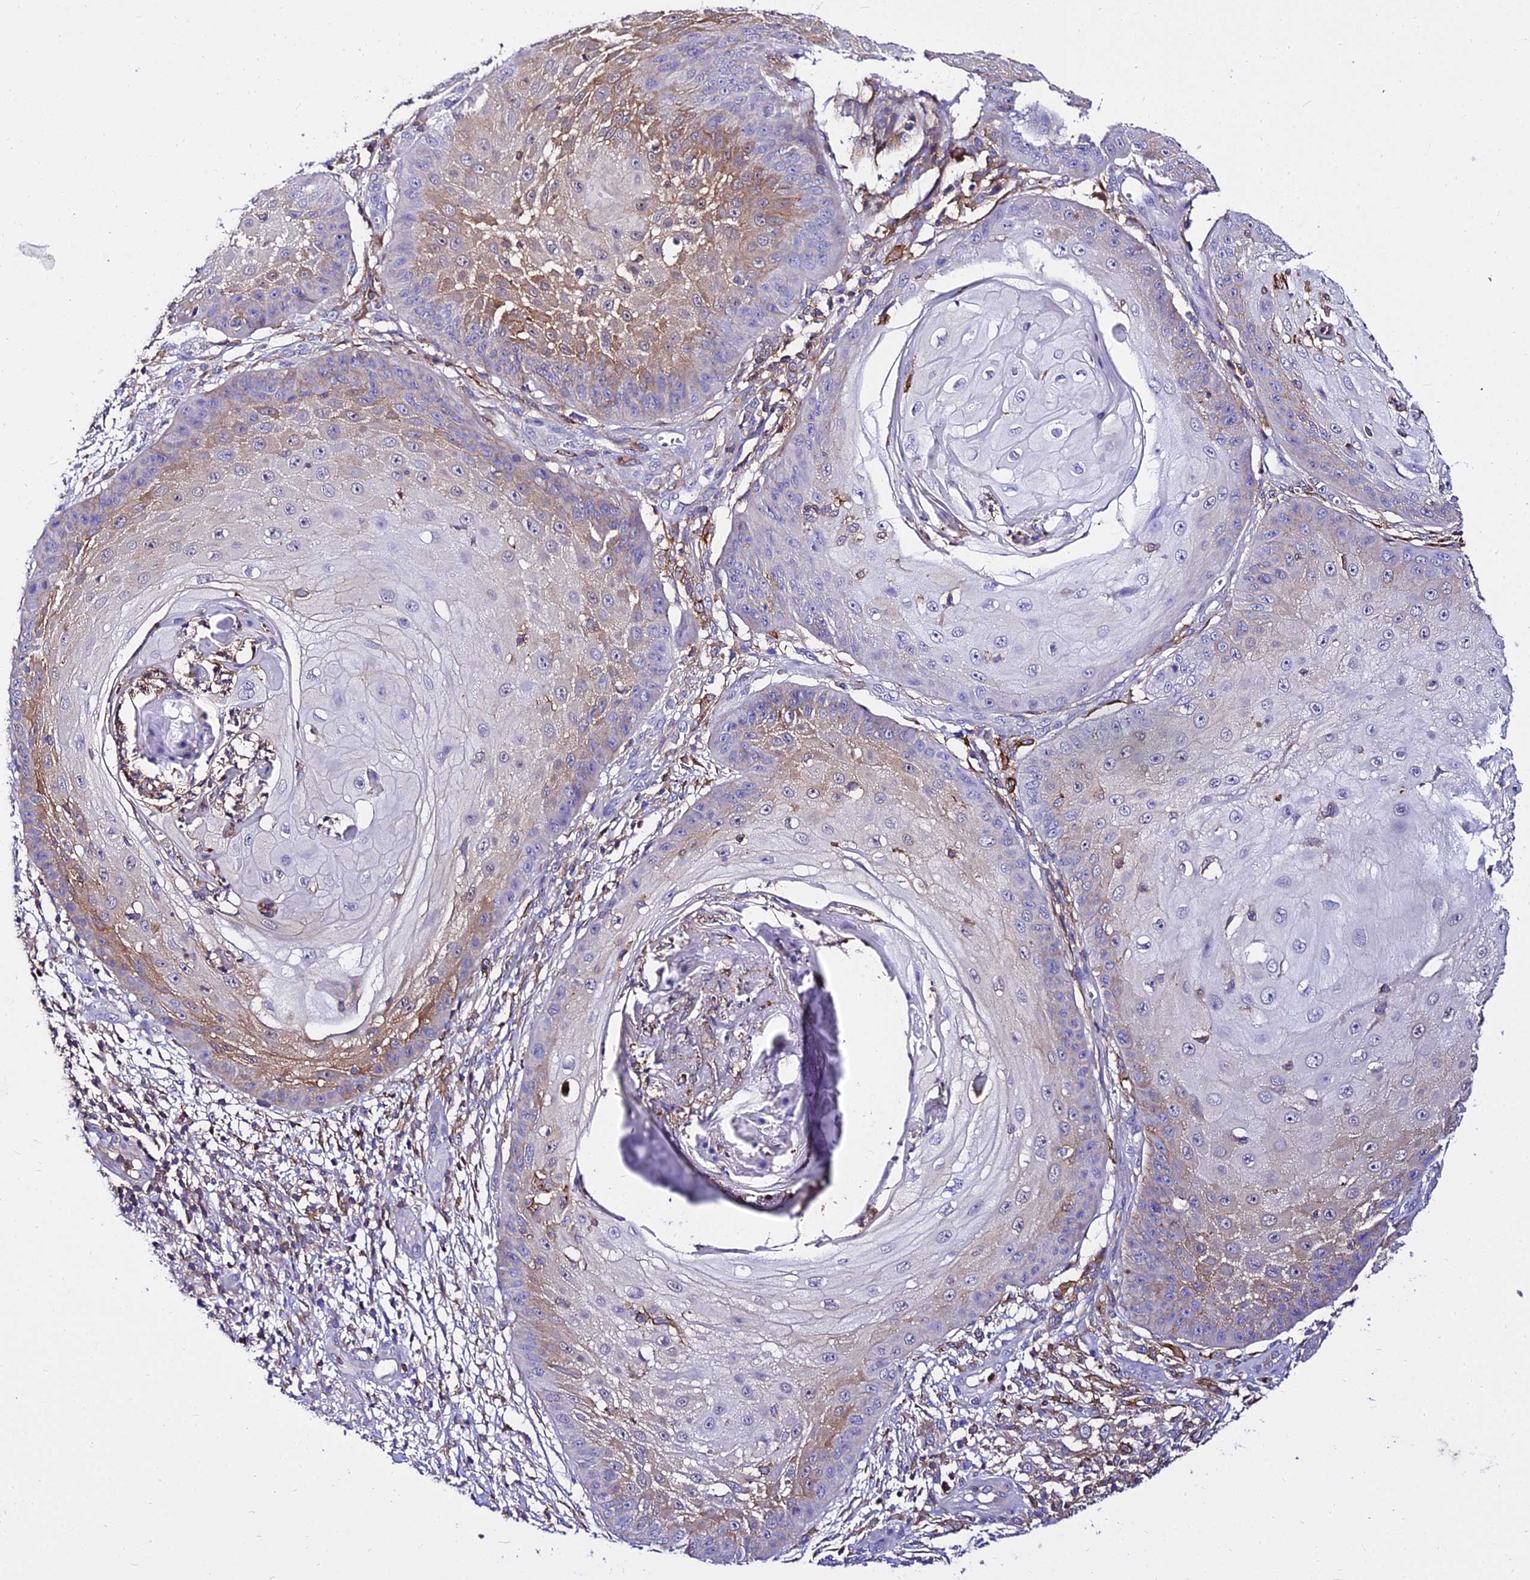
{"staining": {"intensity": "moderate", "quantity": "<25%", "location": "cytoplasmic/membranous"}, "tissue": "skin cancer", "cell_type": "Tumor cells", "image_type": "cancer", "snomed": [{"axis": "morphology", "description": "Squamous cell carcinoma, NOS"}, {"axis": "topography", "description": "Skin"}], "caption": "Immunohistochemical staining of human squamous cell carcinoma (skin) exhibits low levels of moderate cytoplasmic/membranous staining in approximately <25% of tumor cells. (DAB = brown stain, brightfield microscopy at high magnification).", "gene": "CSRP1", "patient": {"sex": "male", "age": 70}}